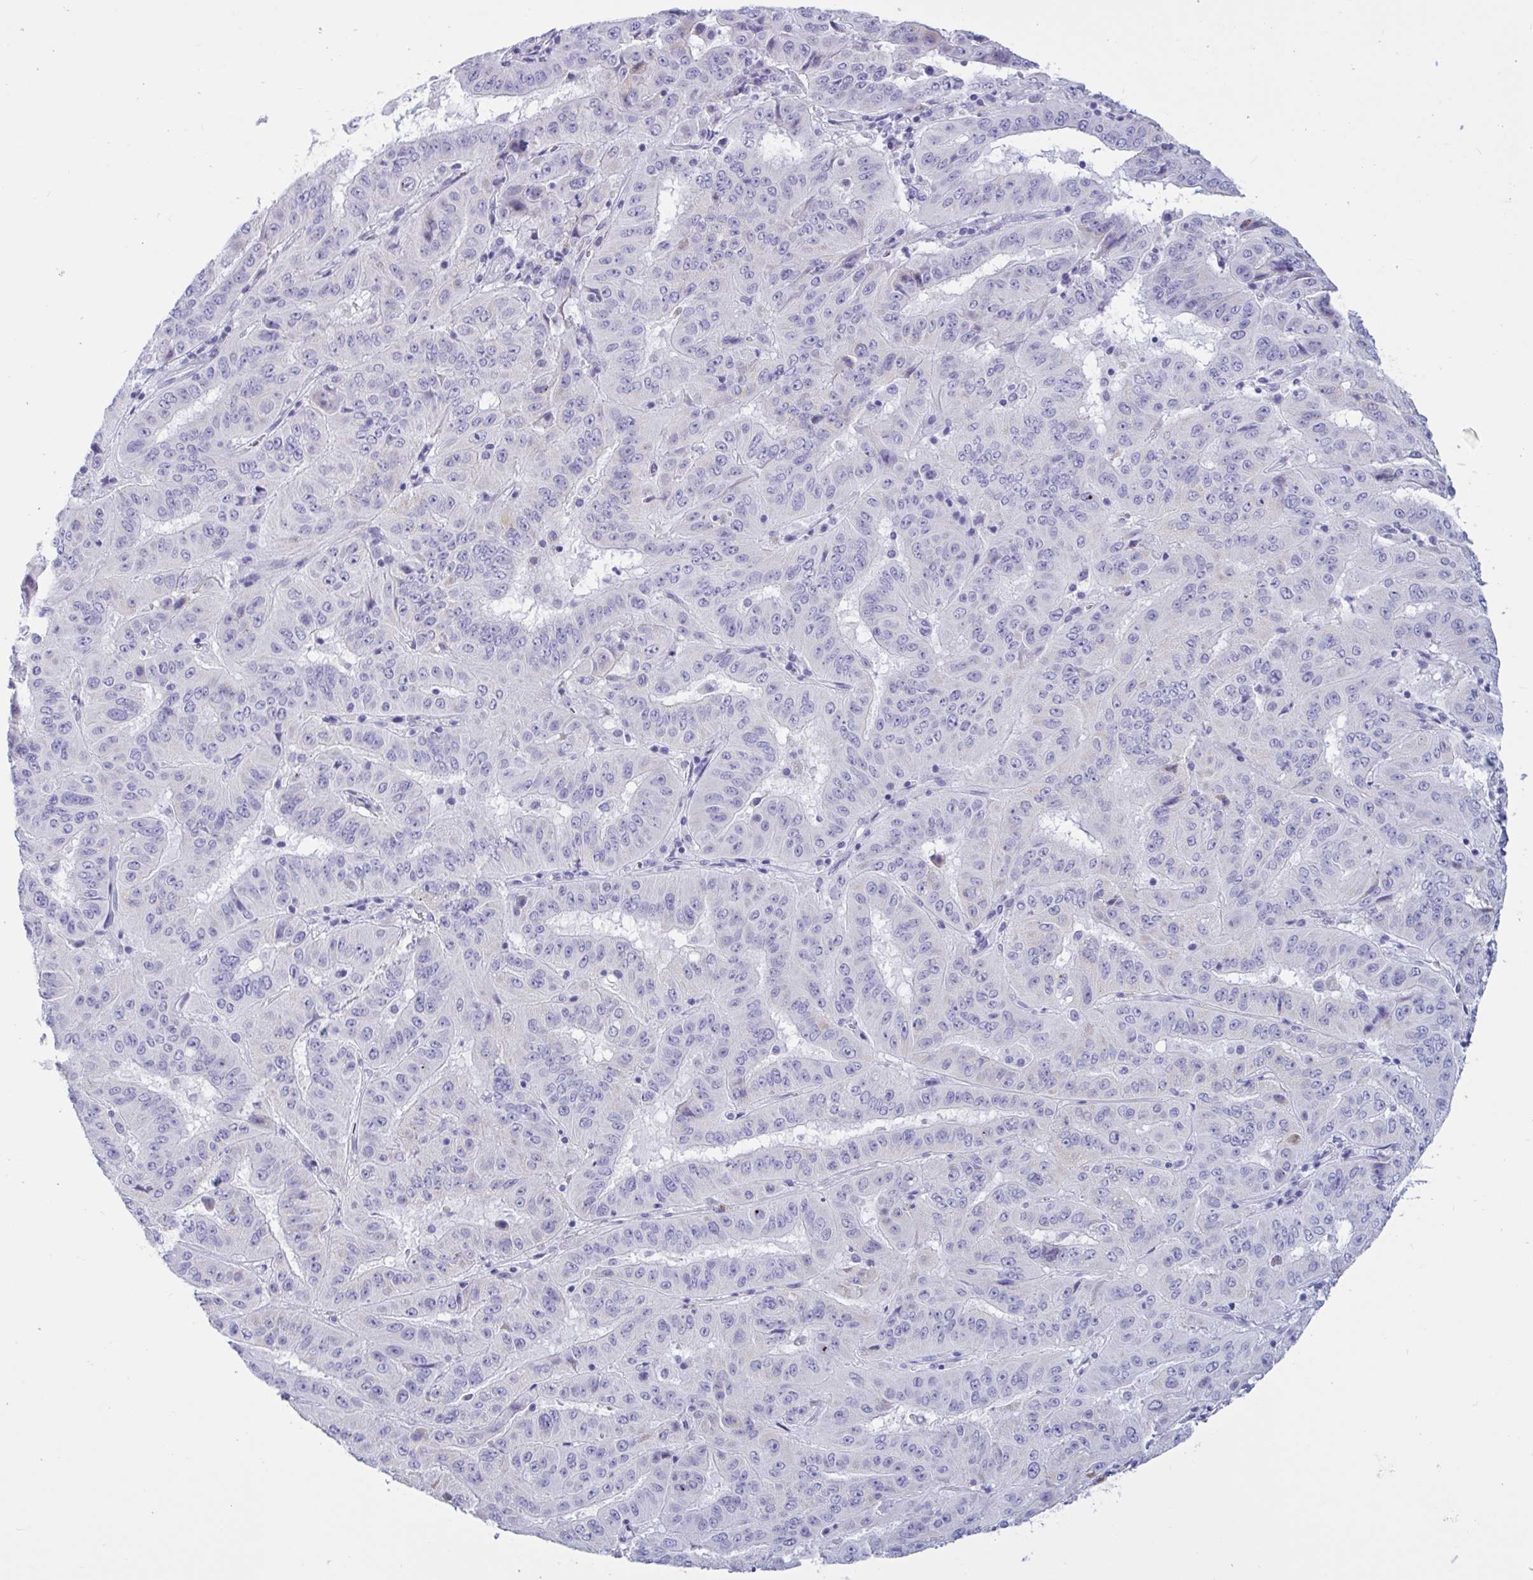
{"staining": {"intensity": "negative", "quantity": "none", "location": "none"}, "tissue": "pancreatic cancer", "cell_type": "Tumor cells", "image_type": "cancer", "snomed": [{"axis": "morphology", "description": "Adenocarcinoma, NOS"}, {"axis": "topography", "description": "Pancreas"}], "caption": "The IHC photomicrograph has no significant expression in tumor cells of adenocarcinoma (pancreatic) tissue.", "gene": "OXLD1", "patient": {"sex": "male", "age": 63}}